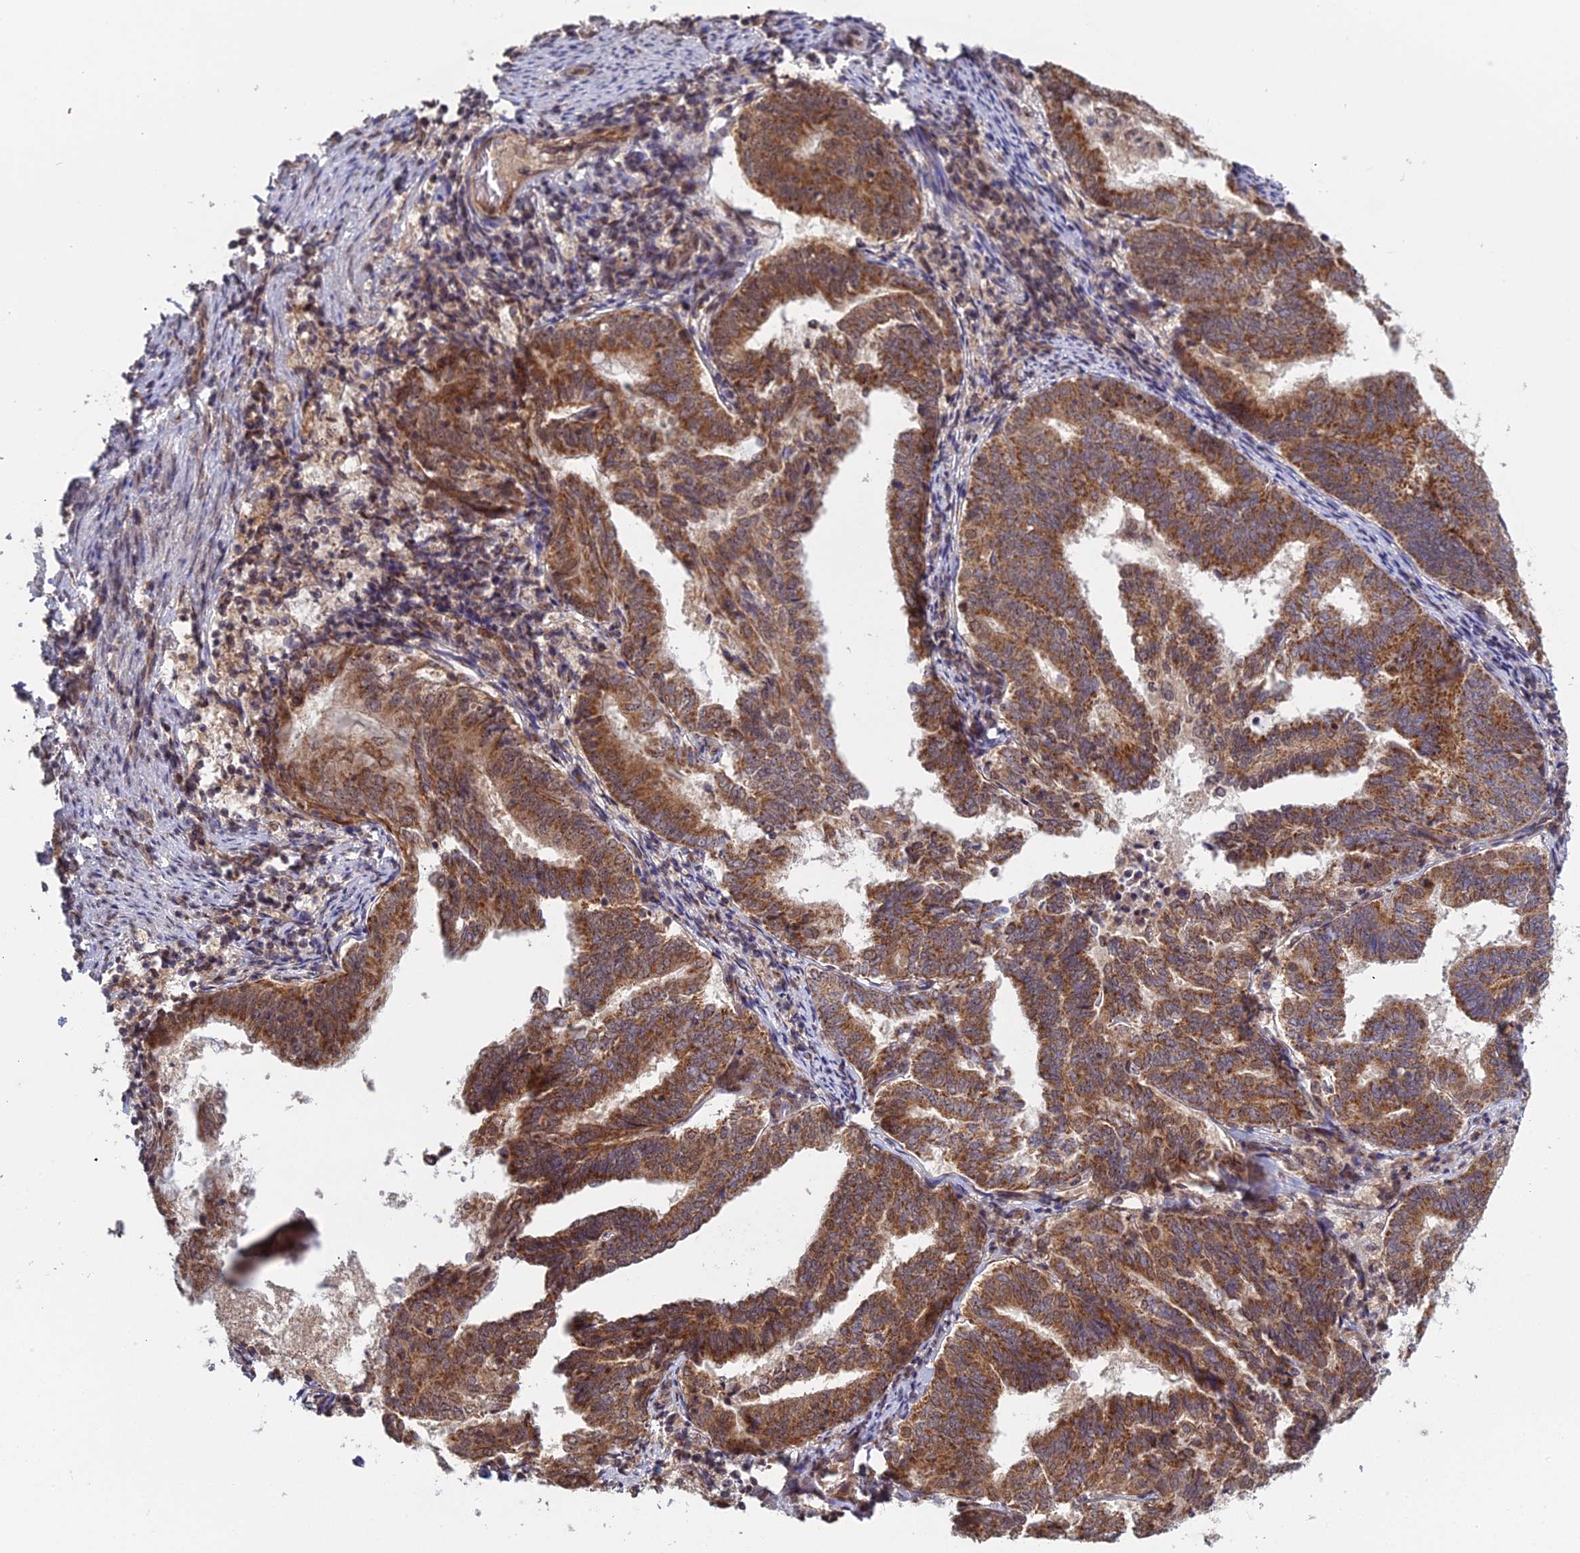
{"staining": {"intensity": "moderate", "quantity": ">75%", "location": "cytoplasmic/membranous,nuclear"}, "tissue": "endometrial cancer", "cell_type": "Tumor cells", "image_type": "cancer", "snomed": [{"axis": "morphology", "description": "Adenocarcinoma, NOS"}, {"axis": "topography", "description": "Endometrium"}], "caption": "IHC micrograph of neoplastic tissue: adenocarcinoma (endometrial) stained using immunohistochemistry exhibits medium levels of moderate protein expression localized specifically in the cytoplasmic/membranous and nuclear of tumor cells, appearing as a cytoplasmic/membranous and nuclear brown color.", "gene": "MEOX1", "patient": {"sex": "female", "age": 80}}